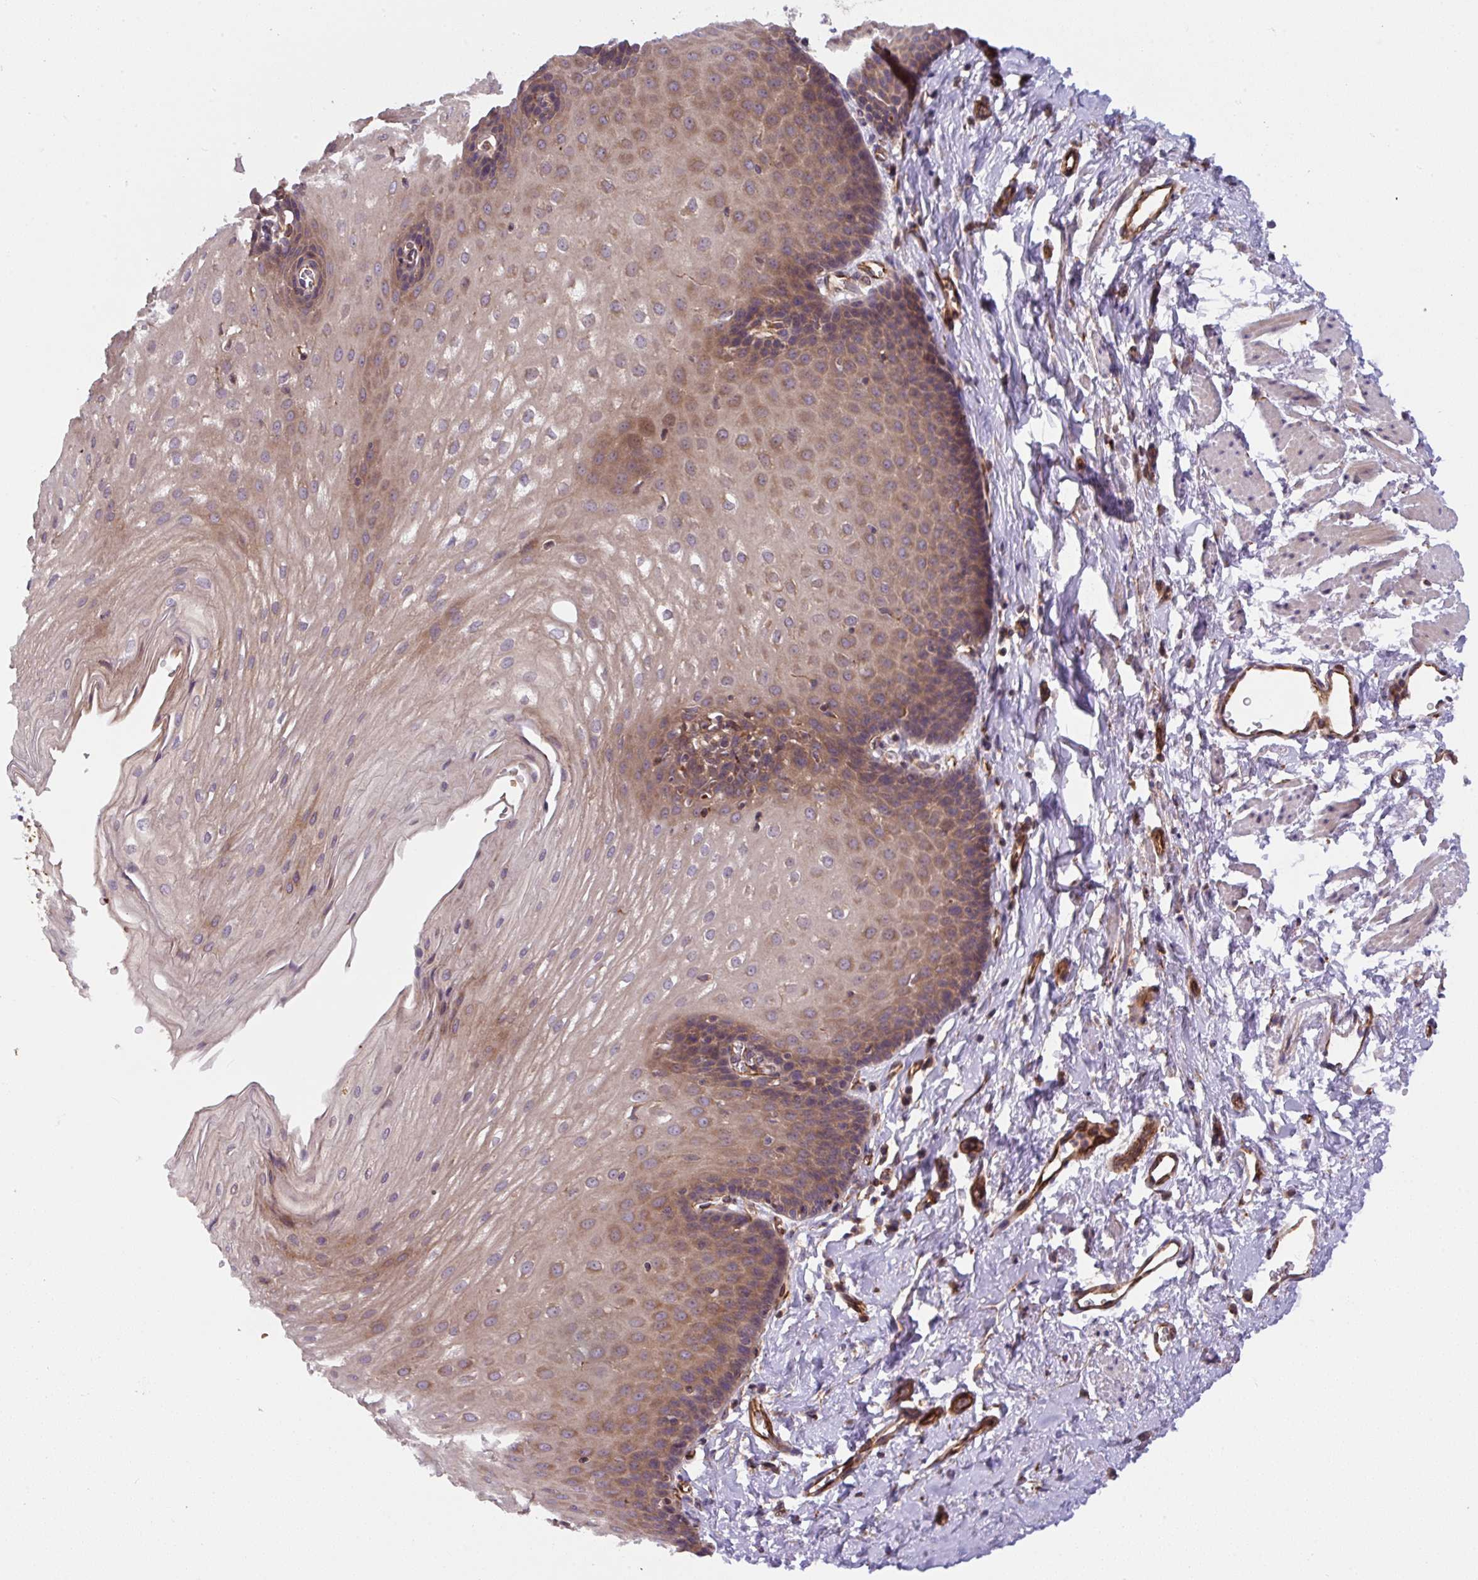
{"staining": {"intensity": "moderate", "quantity": ">75%", "location": "cytoplasmic/membranous"}, "tissue": "esophagus", "cell_type": "Squamous epithelial cells", "image_type": "normal", "snomed": [{"axis": "morphology", "description": "Normal tissue, NOS"}, {"axis": "topography", "description": "Esophagus"}], "caption": "Esophagus stained with DAB immunohistochemistry (IHC) reveals medium levels of moderate cytoplasmic/membranous positivity in about >75% of squamous epithelial cells.", "gene": "APOBEC3D", "patient": {"sex": "male", "age": 70}}